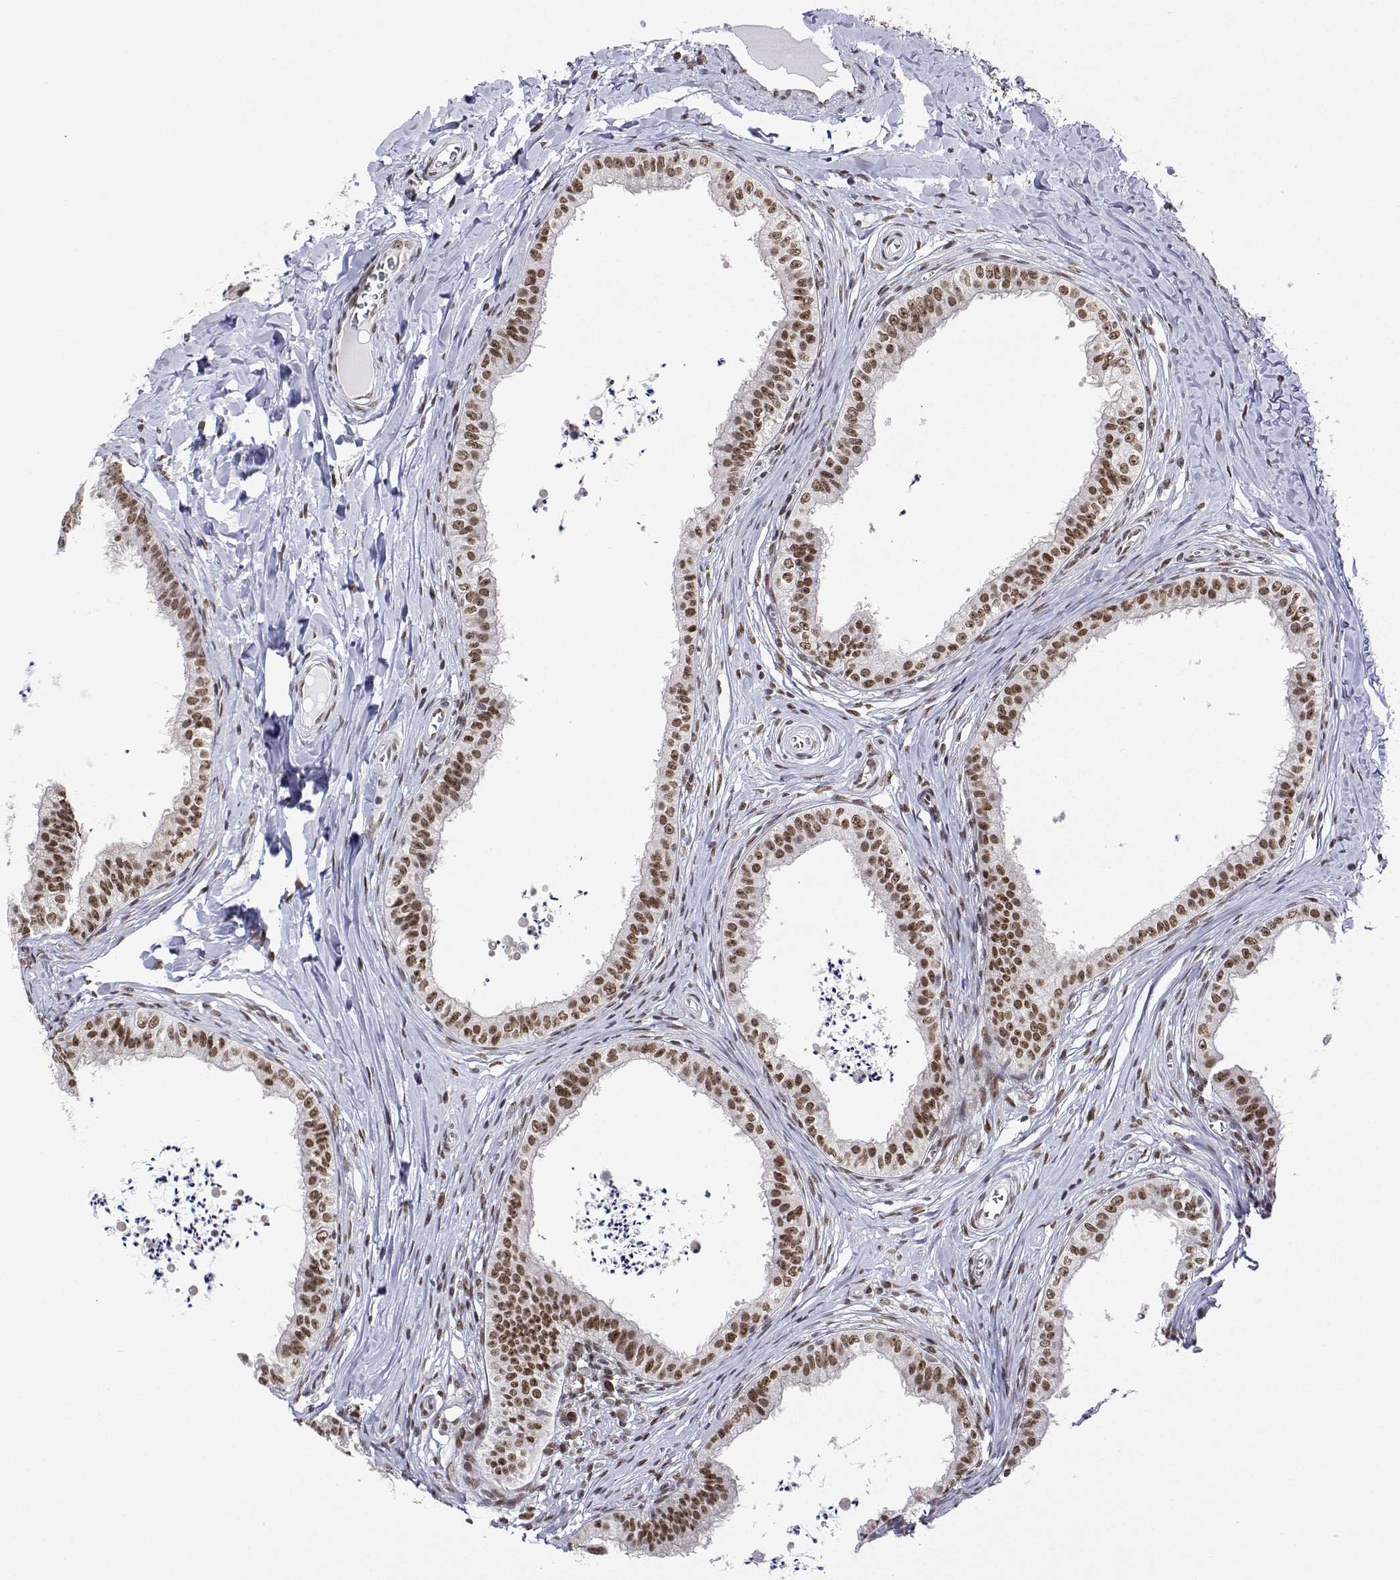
{"staining": {"intensity": "strong", "quantity": ">75%", "location": "nuclear"}, "tissue": "epididymis", "cell_type": "Glandular cells", "image_type": "normal", "snomed": [{"axis": "morphology", "description": "Normal tissue, NOS"}, {"axis": "topography", "description": "Epididymis"}], "caption": "High-magnification brightfield microscopy of normal epididymis stained with DAB (3,3'-diaminobenzidine) (brown) and counterstained with hematoxylin (blue). glandular cells exhibit strong nuclear staining is present in approximately>75% of cells.", "gene": "XPC", "patient": {"sex": "male", "age": 24}}